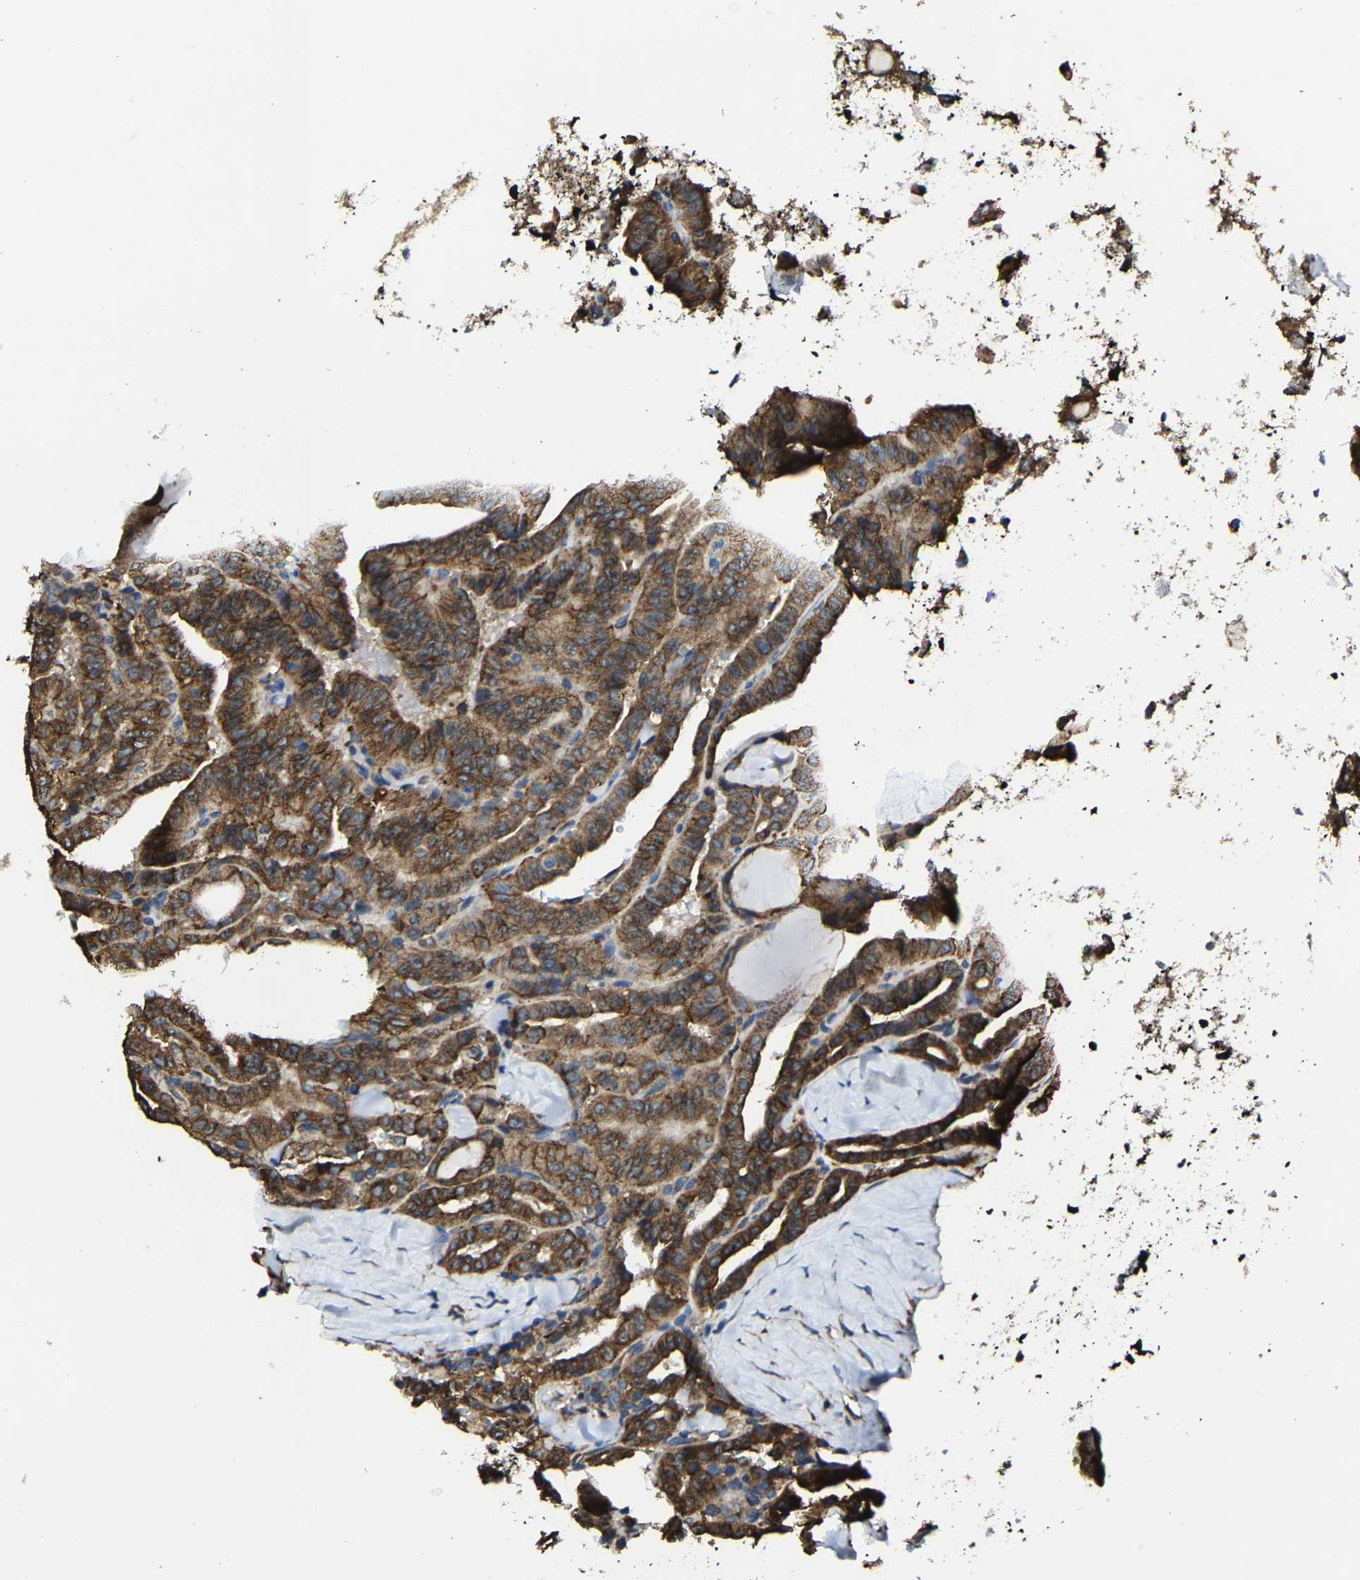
{"staining": {"intensity": "strong", "quantity": ">75%", "location": "cytoplasmic/membranous"}, "tissue": "thyroid cancer", "cell_type": "Tumor cells", "image_type": "cancer", "snomed": [{"axis": "morphology", "description": "Papillary adenocarcinoma, NOS"}, {"axis": "topography", "description": "Thyroid gland"}], "caption": "Protein expression analysis of human thyroid papillary adenocarcinoma reveals strong cytoplasmic/membranous staining in about >75% of tumor cells. The protein of interest is stained brown, and the nuclei are stained in blue (DAB IHC with brightfield microscopy, high magnification).", "gene": "G3BP2", "patient": {"sex": "male", "age": 77}}